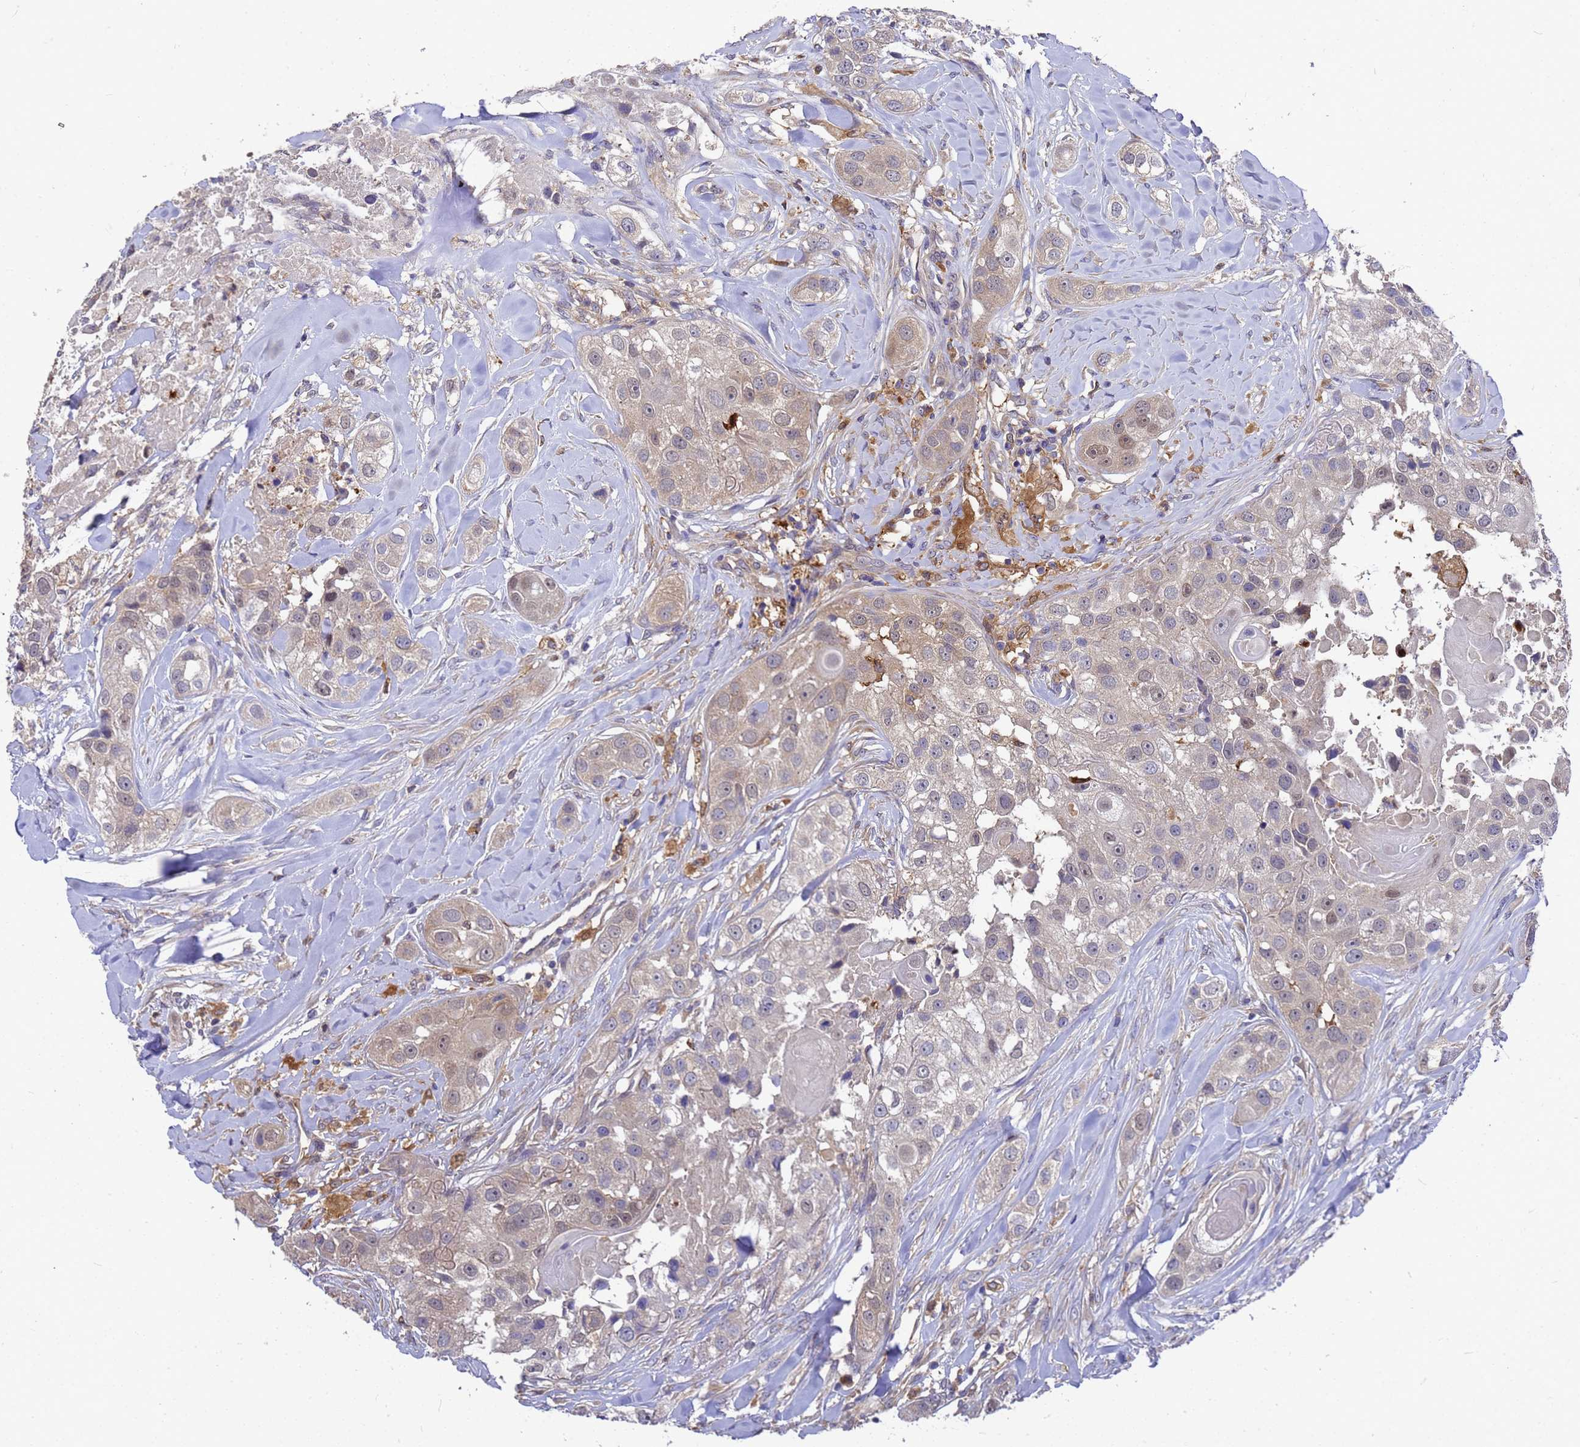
{"staining": {"intensity": "weak", "quantity": "25%-75%", "location": "cytoplasmic/membranous"}, "tissue": "head and neck cancer", "cell_type": "Tumor cells", "image_type": "cancer", "snomed": [{"axis": "morphology", "description": "Normal tissue, NOS"}, {"axis": "morphology", "description": "Squamous cell carcinoma, NOS"}, {"axis": "topography", "description": "Skeletal muscle"}, {"axis": "topography", "description": "Head-Neck"}], "caption": "Immunohistochemistry of human head and neck cancer reveals low levels of weak cytoplasmic/membranous positivity in about 25%-75% of tumor cells.", "gene": "SLC35E2B", "patient": {"sex": "male", "age": 51}}